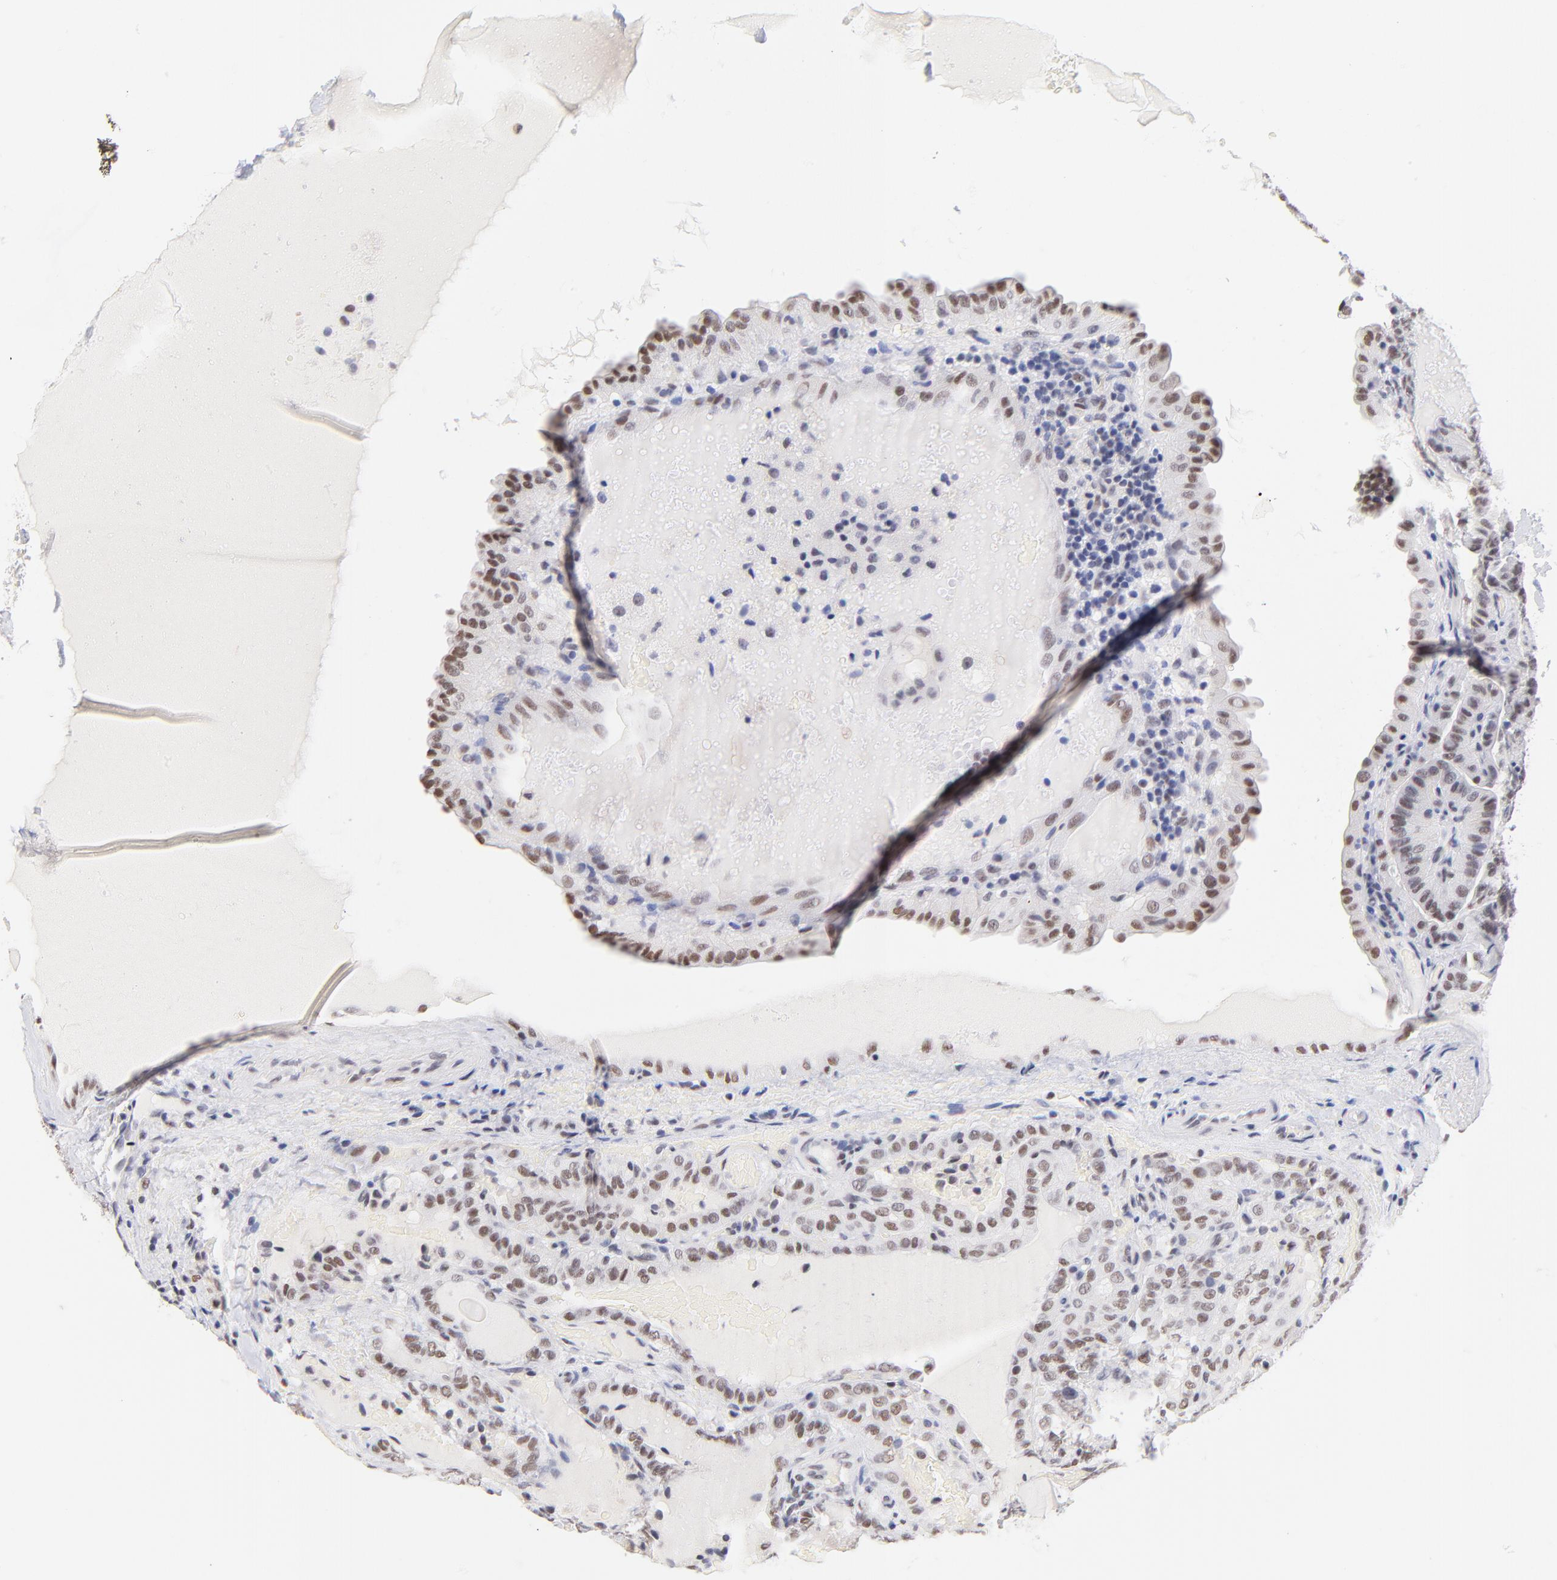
{"staining": {"intensity": "moderate", "quantity": "25%-75%", "location": "nuclear"}, "tissue": "thyroid cancer", "cell_type": "Tumor cells", "image_type": "cancer", "snomed": [{"axis": "morphology", "description": "Papillary adenocarcinoma, NOS"}, {"axis": "topography", "description": "Thyroid gland"}], "caption": "Human thyroid papillary adenocarcinoma stained with a brown dye demonstrates moderate nuclear positive staining in about 25%-75% of tumor cells.", "gene": "ZNF74", "patient": {"sex": "male", "age": 77}}